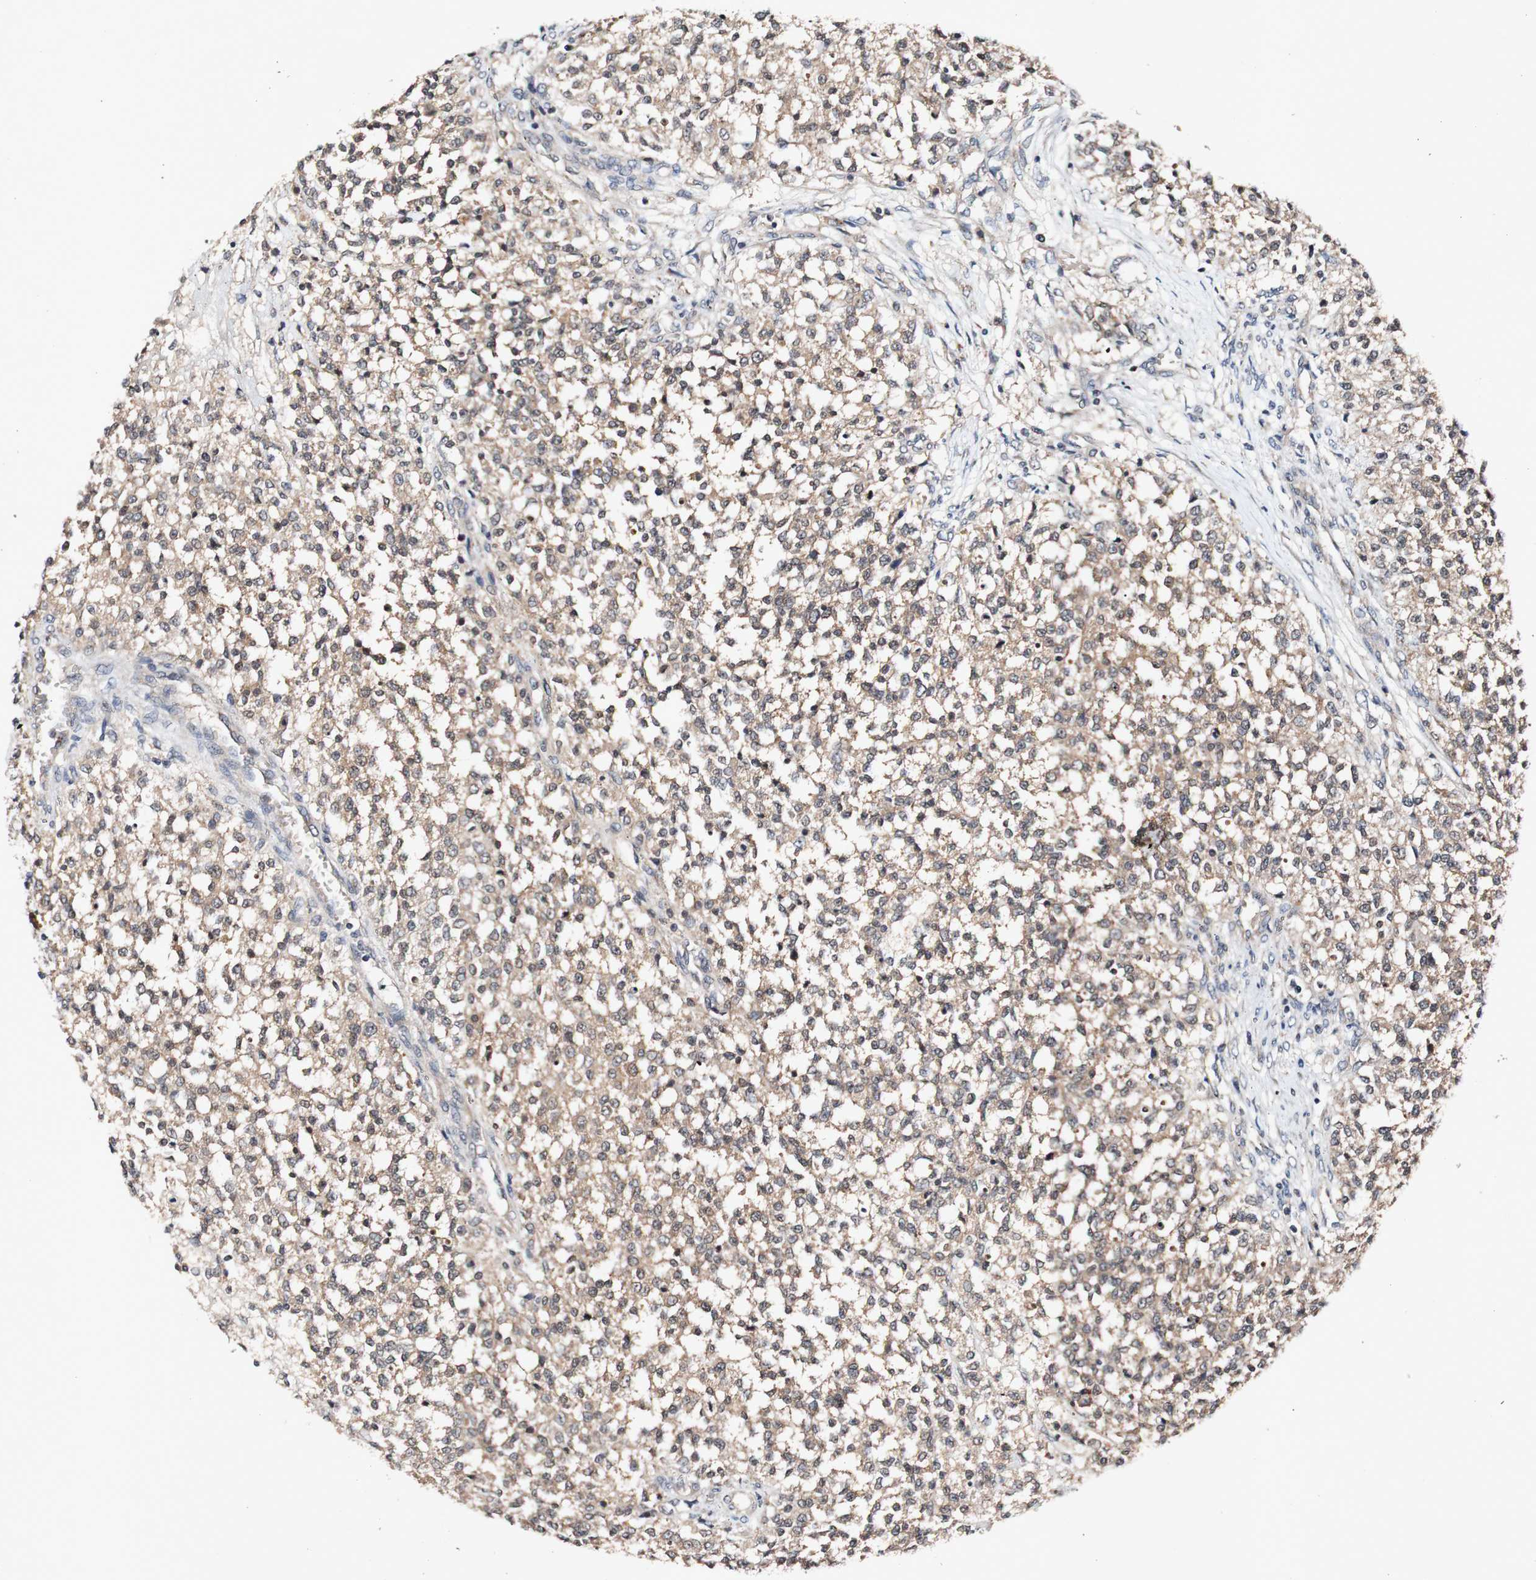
{"staining": {"intensity": "moderate", "quantity": ">75%", "location": "cytoplasmic/membranous"}, "tissue": "testis cancer", "cell_type": "Tumor cells", "image_type": "cancer", "snomed": [{"axis": "morphology", "description": "Seminoma, NOS"}, {"axis": "topography", "description": "Testis"}], "caption": "Immunohistochemistry (IHC) of testis seminoma exhibits medium levels of moderate cytoplasmic/membranous expression in about >75% of tumor cells.", "gene": "PIN1", "patient": {"sex": "male", "age": 59}}